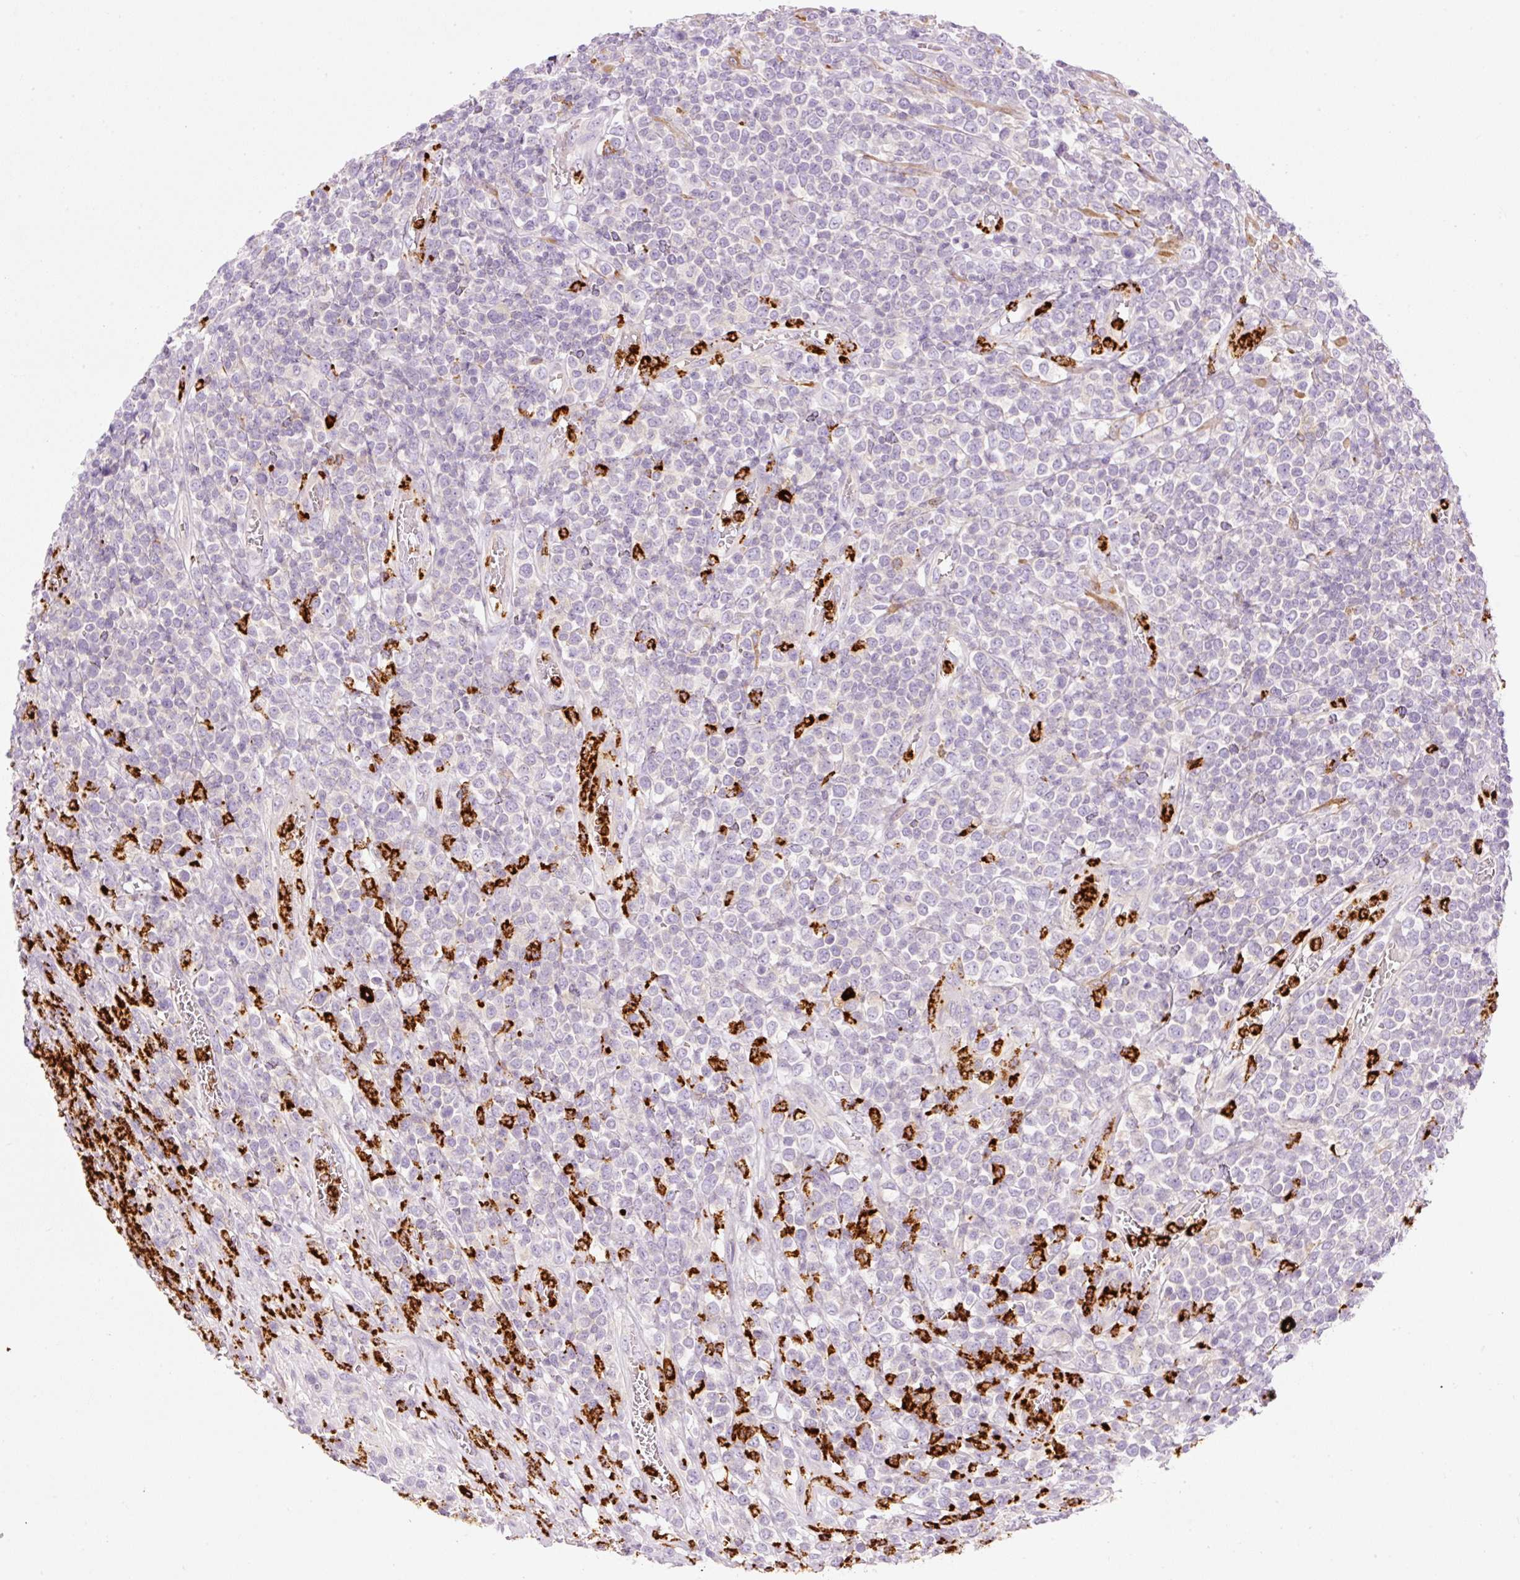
{"staining": {"intensity": "negative", "quantity": "none", "location": "none"}, "tissue": "lymphoma", "cell_type": "Tumor cells", "image_type": "cancer", "snomed": [{"axis": "morphology", "description": "Malignant lymphoma, non-Hodgkin's type, High grade"}, {"axis": "topography", "description": "Soft tissue"}], "caption": "Tumor cells are negative for brown protein staining in lymphoma.", "gene": "MAP3K3", "patient": {"sex": "female", "age": 56}}